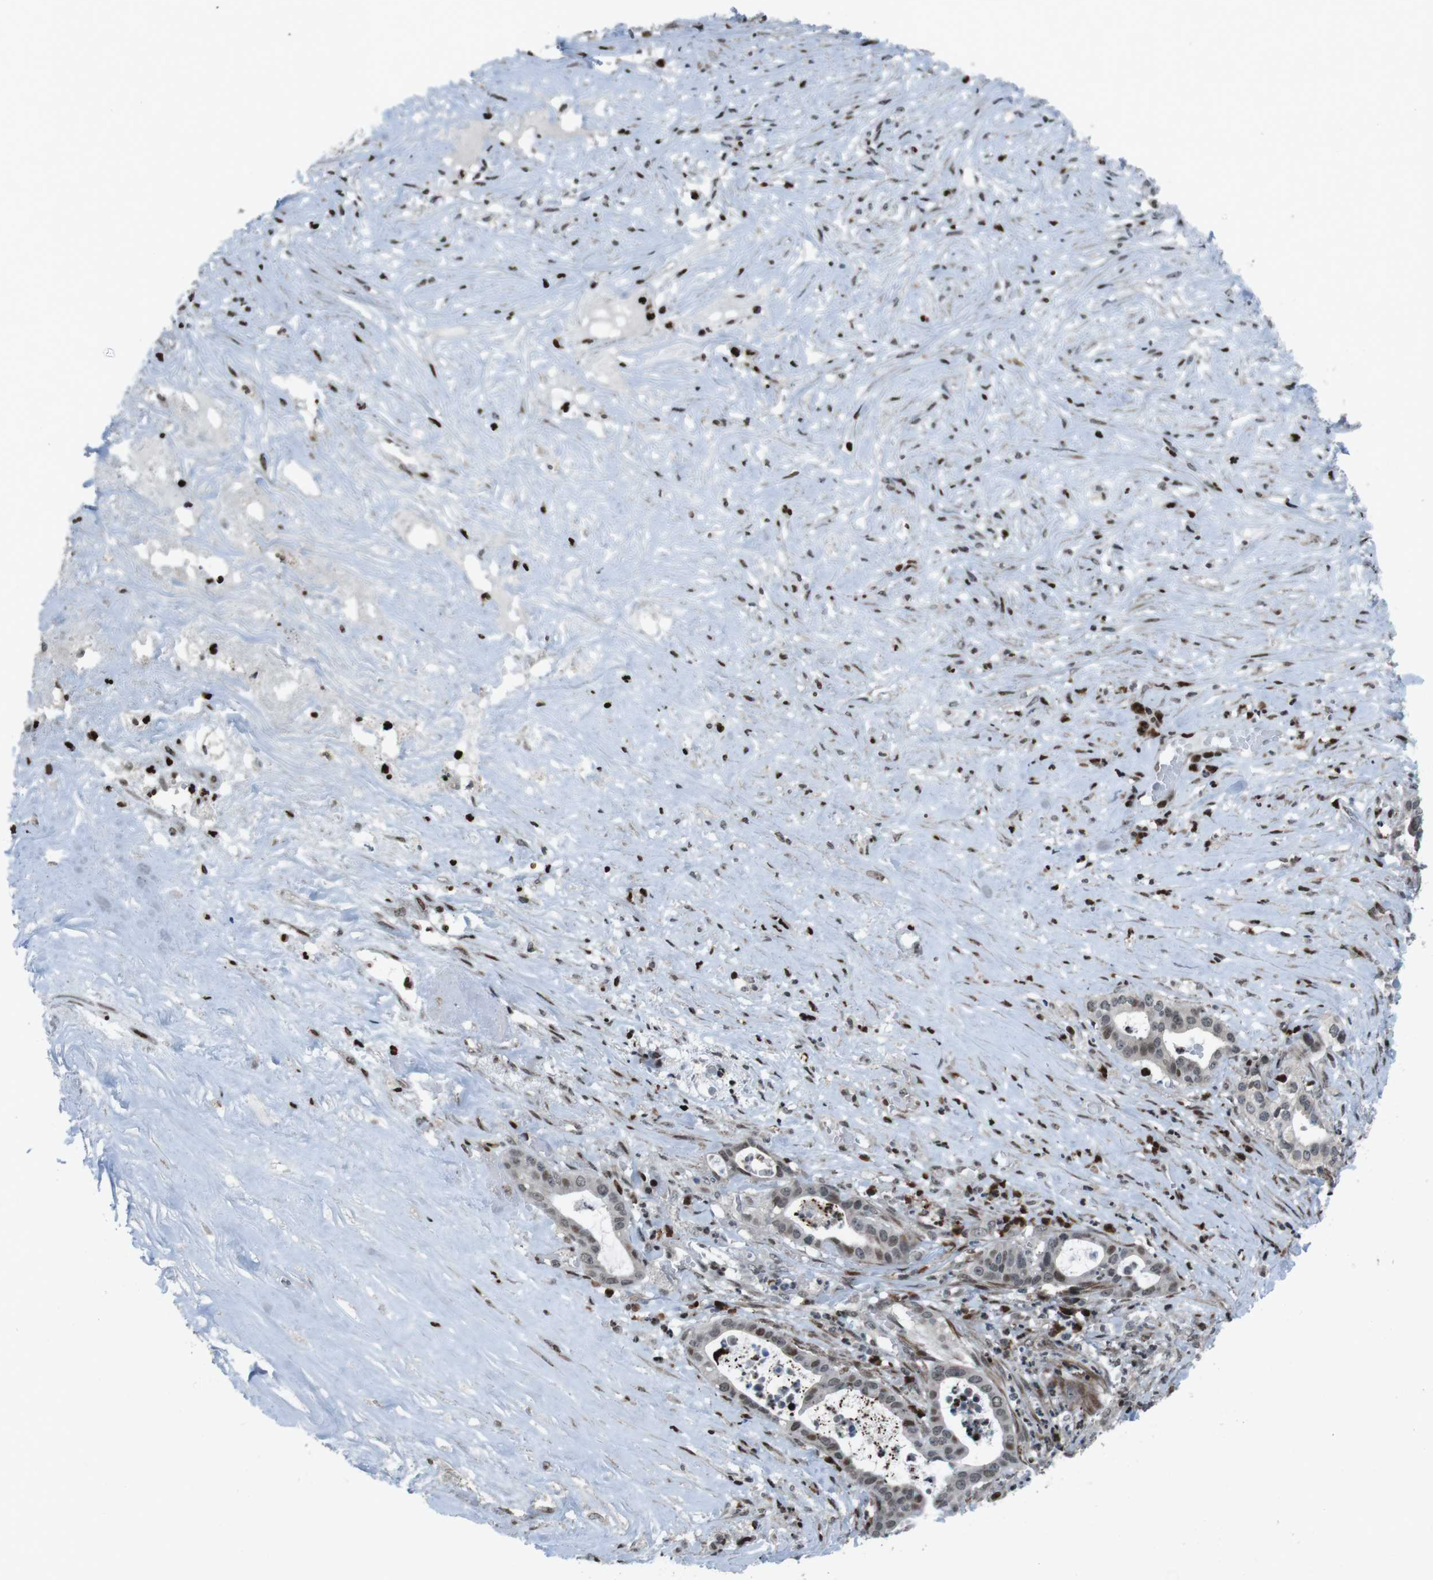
{"staining": {"intensity": "weak", "quantity": "25%-75%", "location": "nuclear"}, "tissue": "liver cancer", "cell_type": "Tumor cells", "image_type": "cancer", "snomed": [{"axis": "morphology", "description": "Cholangiocarcinoma"}, {"axis": "topography", "description": "Liver"}], "caption": "Immunohistochemical staining of human liver cholangiocarcinoma reveals low levels of weak nuclear positivity in approximately 25%-75% of tumor cells.", "gene": "PBRM1", "patient": {"sex": "female", "age": 61}}